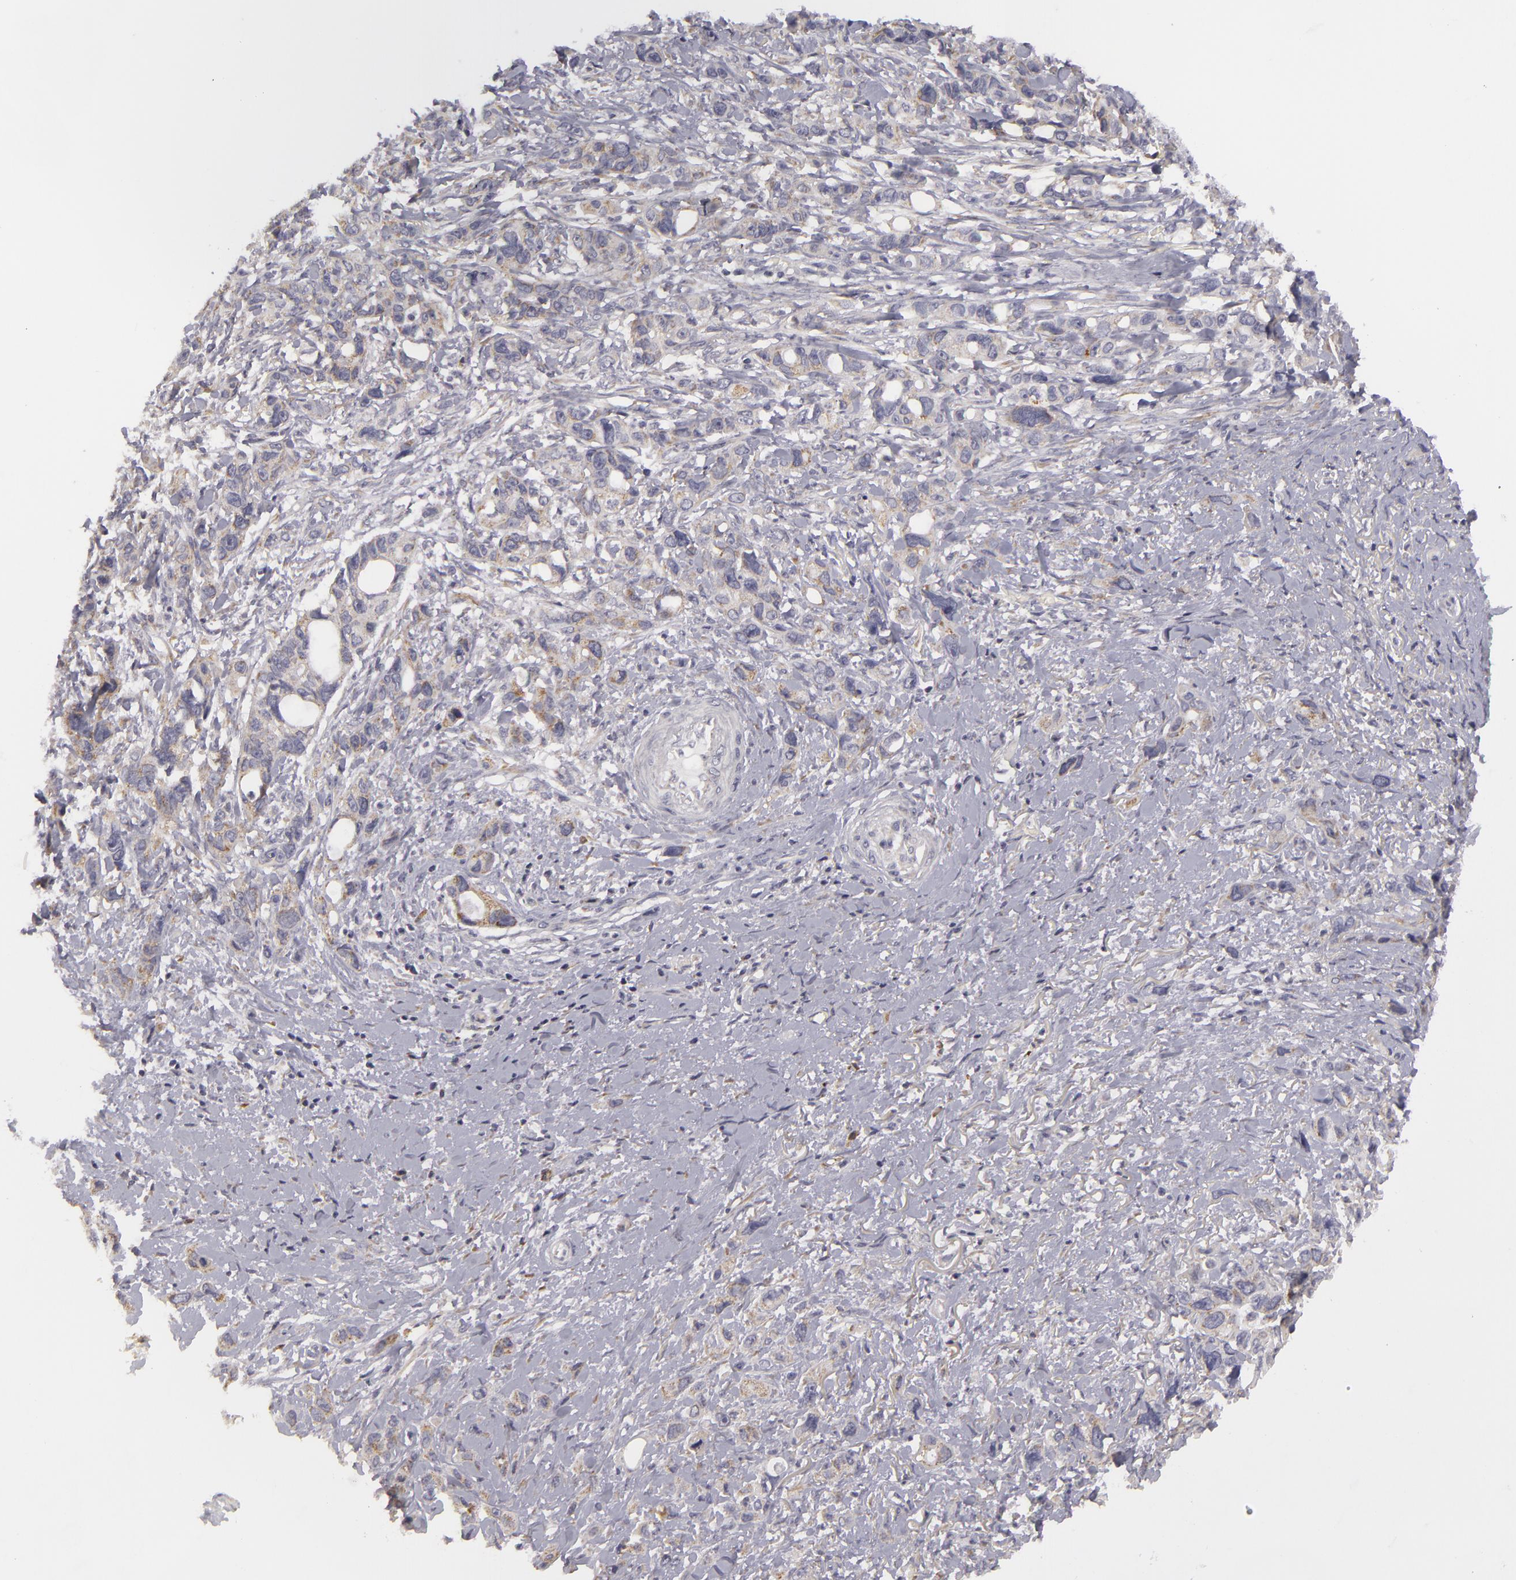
{"staining": {"intensity": "weak", "quantity": "25%-75%", "location": "cytoplasmic/membranous"}, "tissue": "stomach cancer", "cell_type": "Tumor cells", "image_type": "cancer", "snomed": [{"axis": "morphology", "description": "Adenocarcinoma, NOS"}, {"axis": "topography", "description": "Stomach, upper"}], "caption": "Protein staining shows weak cytoplasmic/membranous staining in approximately 25%-75% of tumor cells in stomach cancer (adenocarcinoma).", "gene": "ATP2B3", "patient": {"sex": "male", "age": 47}}